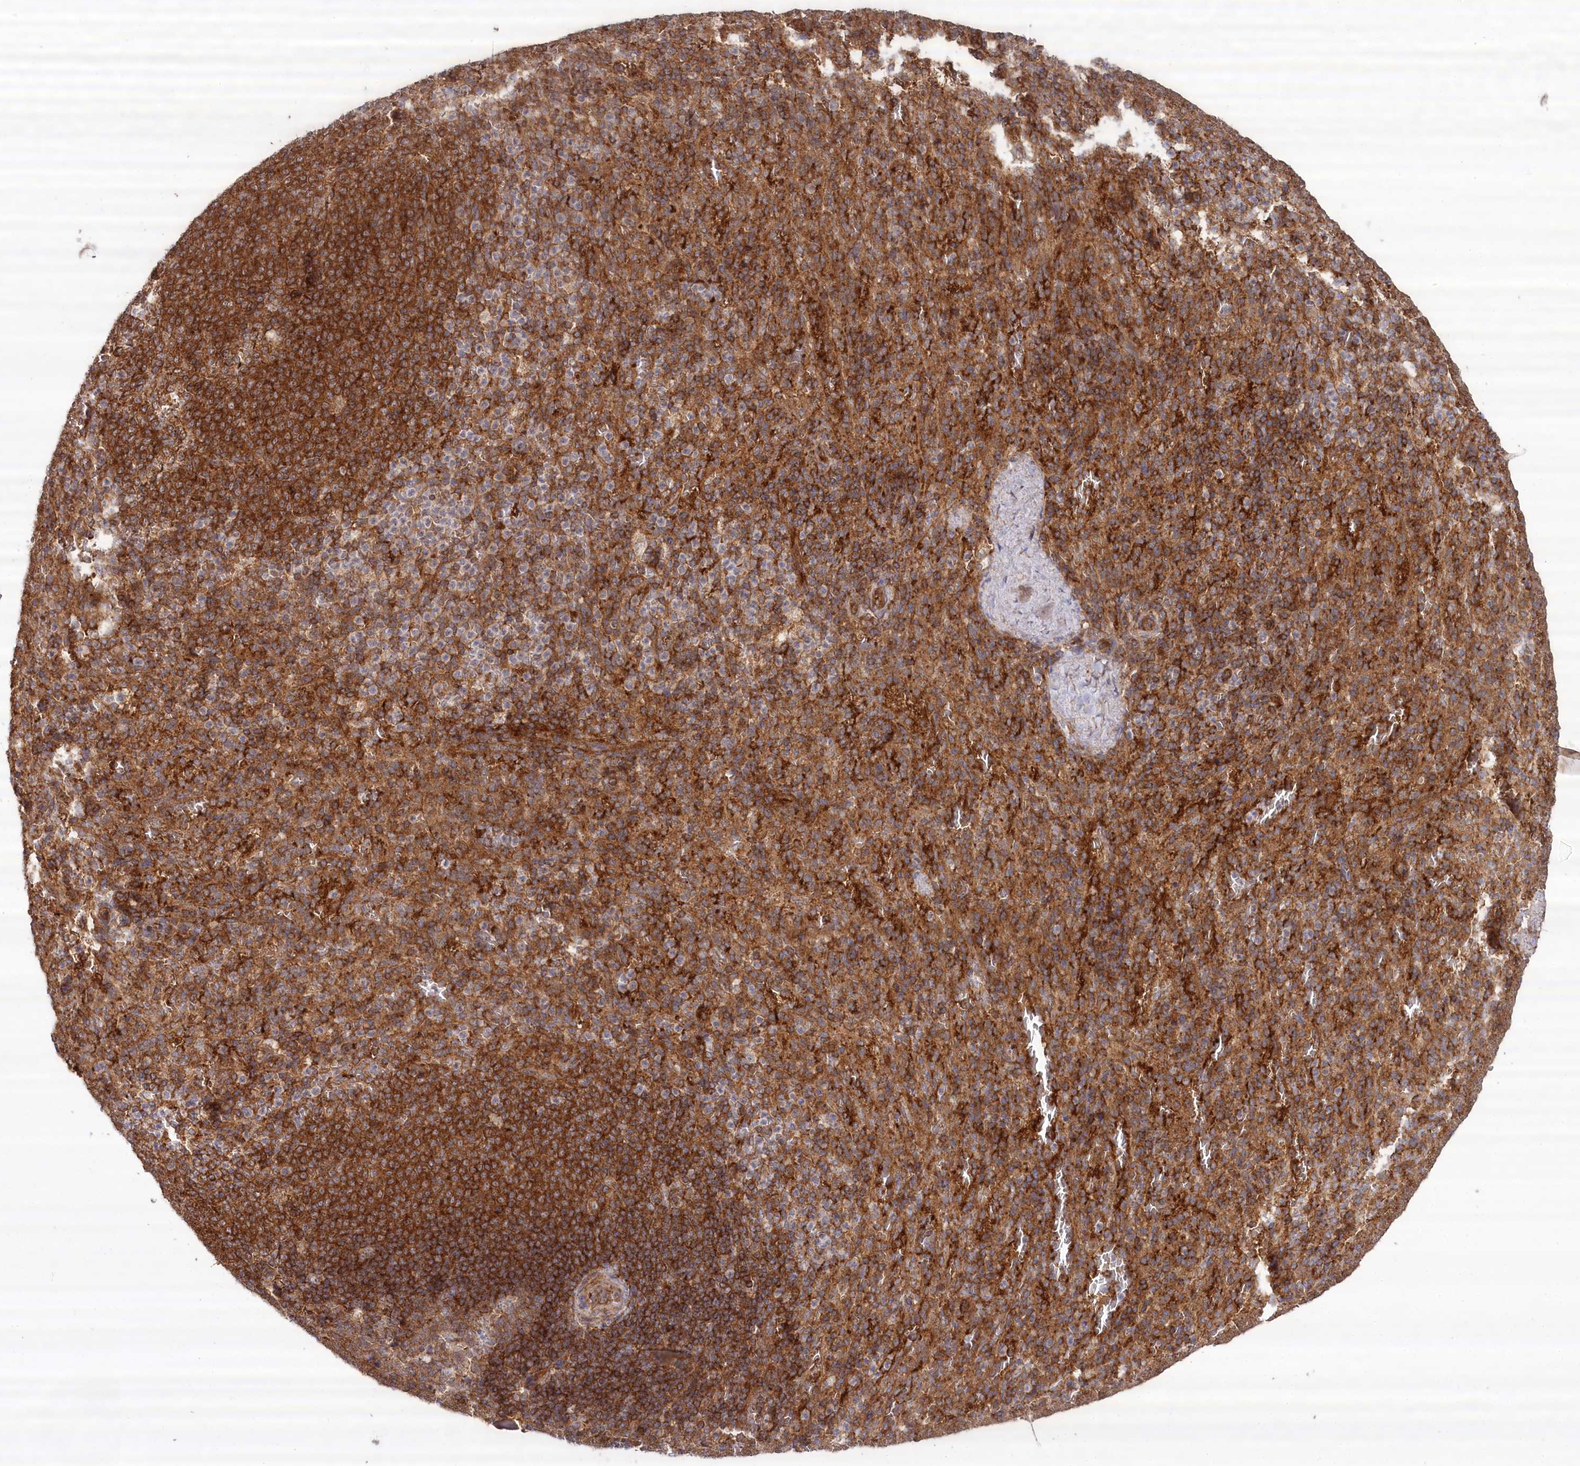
{"staining": {"intensity": "strong", "quantity": "25%-75%", "location": "cytoplasmic/membranous"}, "tissue": "spleen", "cell_type": "Cells in red pulp", "image_type": "normal", "snomed": [{"axis": "morphology", "description": "Normal tissue, NOS"}, {"axis": "topography", "description": "Spleen"}], "caption": "The immunohistochemical stain shows strong cytoplasmic/membranous expression in cells in red pulp of benign spleen. (DAB (3,3'-diaminobenzidine) = brown stain, brightfield microscopy at high magnification).", "gene": "CCDC91", "patient": {"sex": "female", "age": 21}}